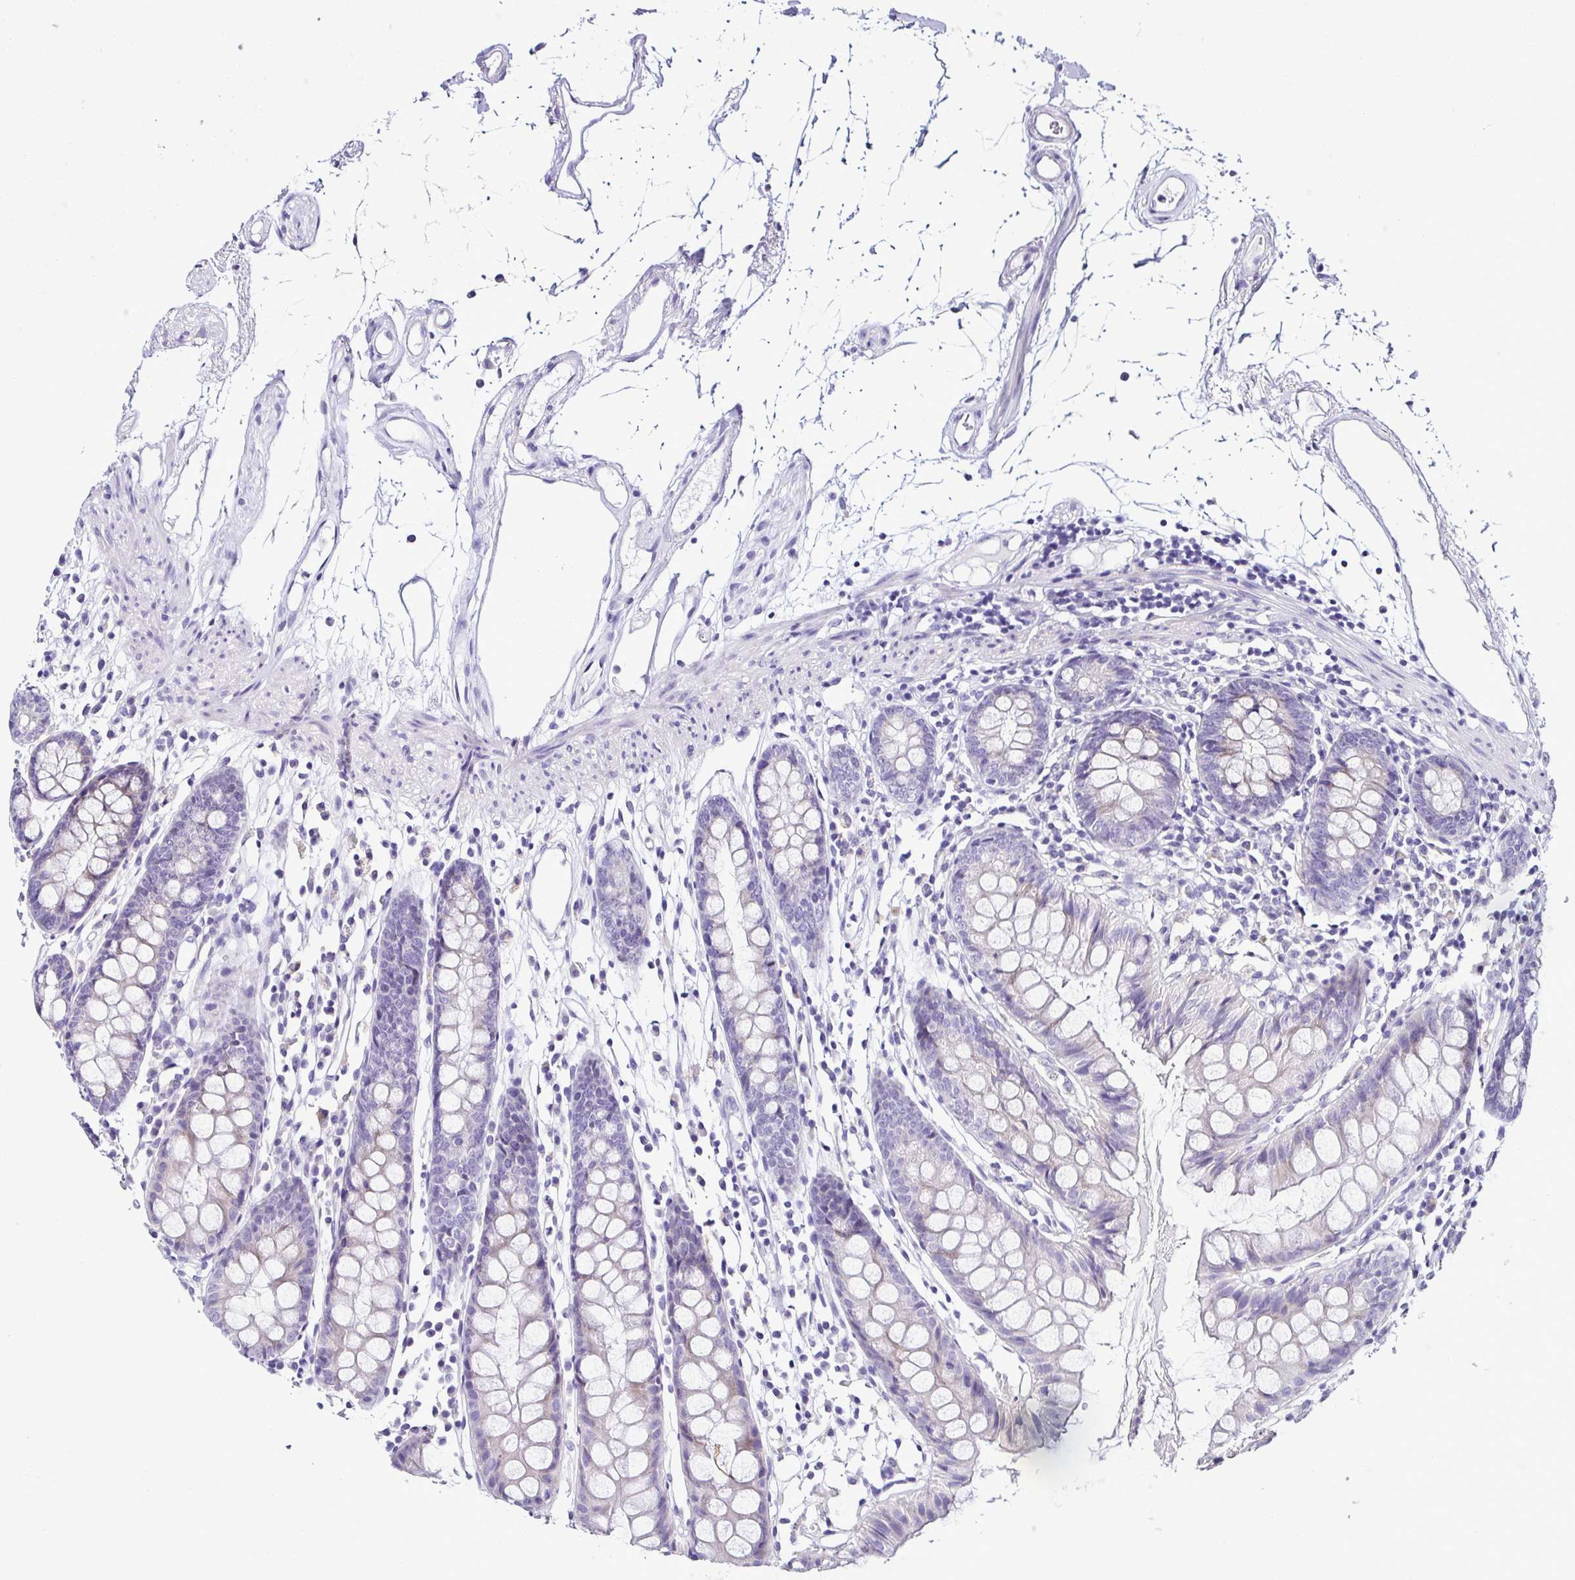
{"staining": {"intensity": "negative", "quantity": "none", "location": "none"}, "tissue": "colon", "cell_type": "Endothelial cells", "image_type": "normal", "snomed": [{"axis": "morphology", "description": "Normal tissue, NOS"}, {"axis": "topography", "description": "Colon"}], "caption": "This is an immunohistochemistry (IHC) photomicrograph of normal human colon. There is no staining in endothelial cells.", "gene": "SRL", "patient": {"sex": "female", "age": 84}}